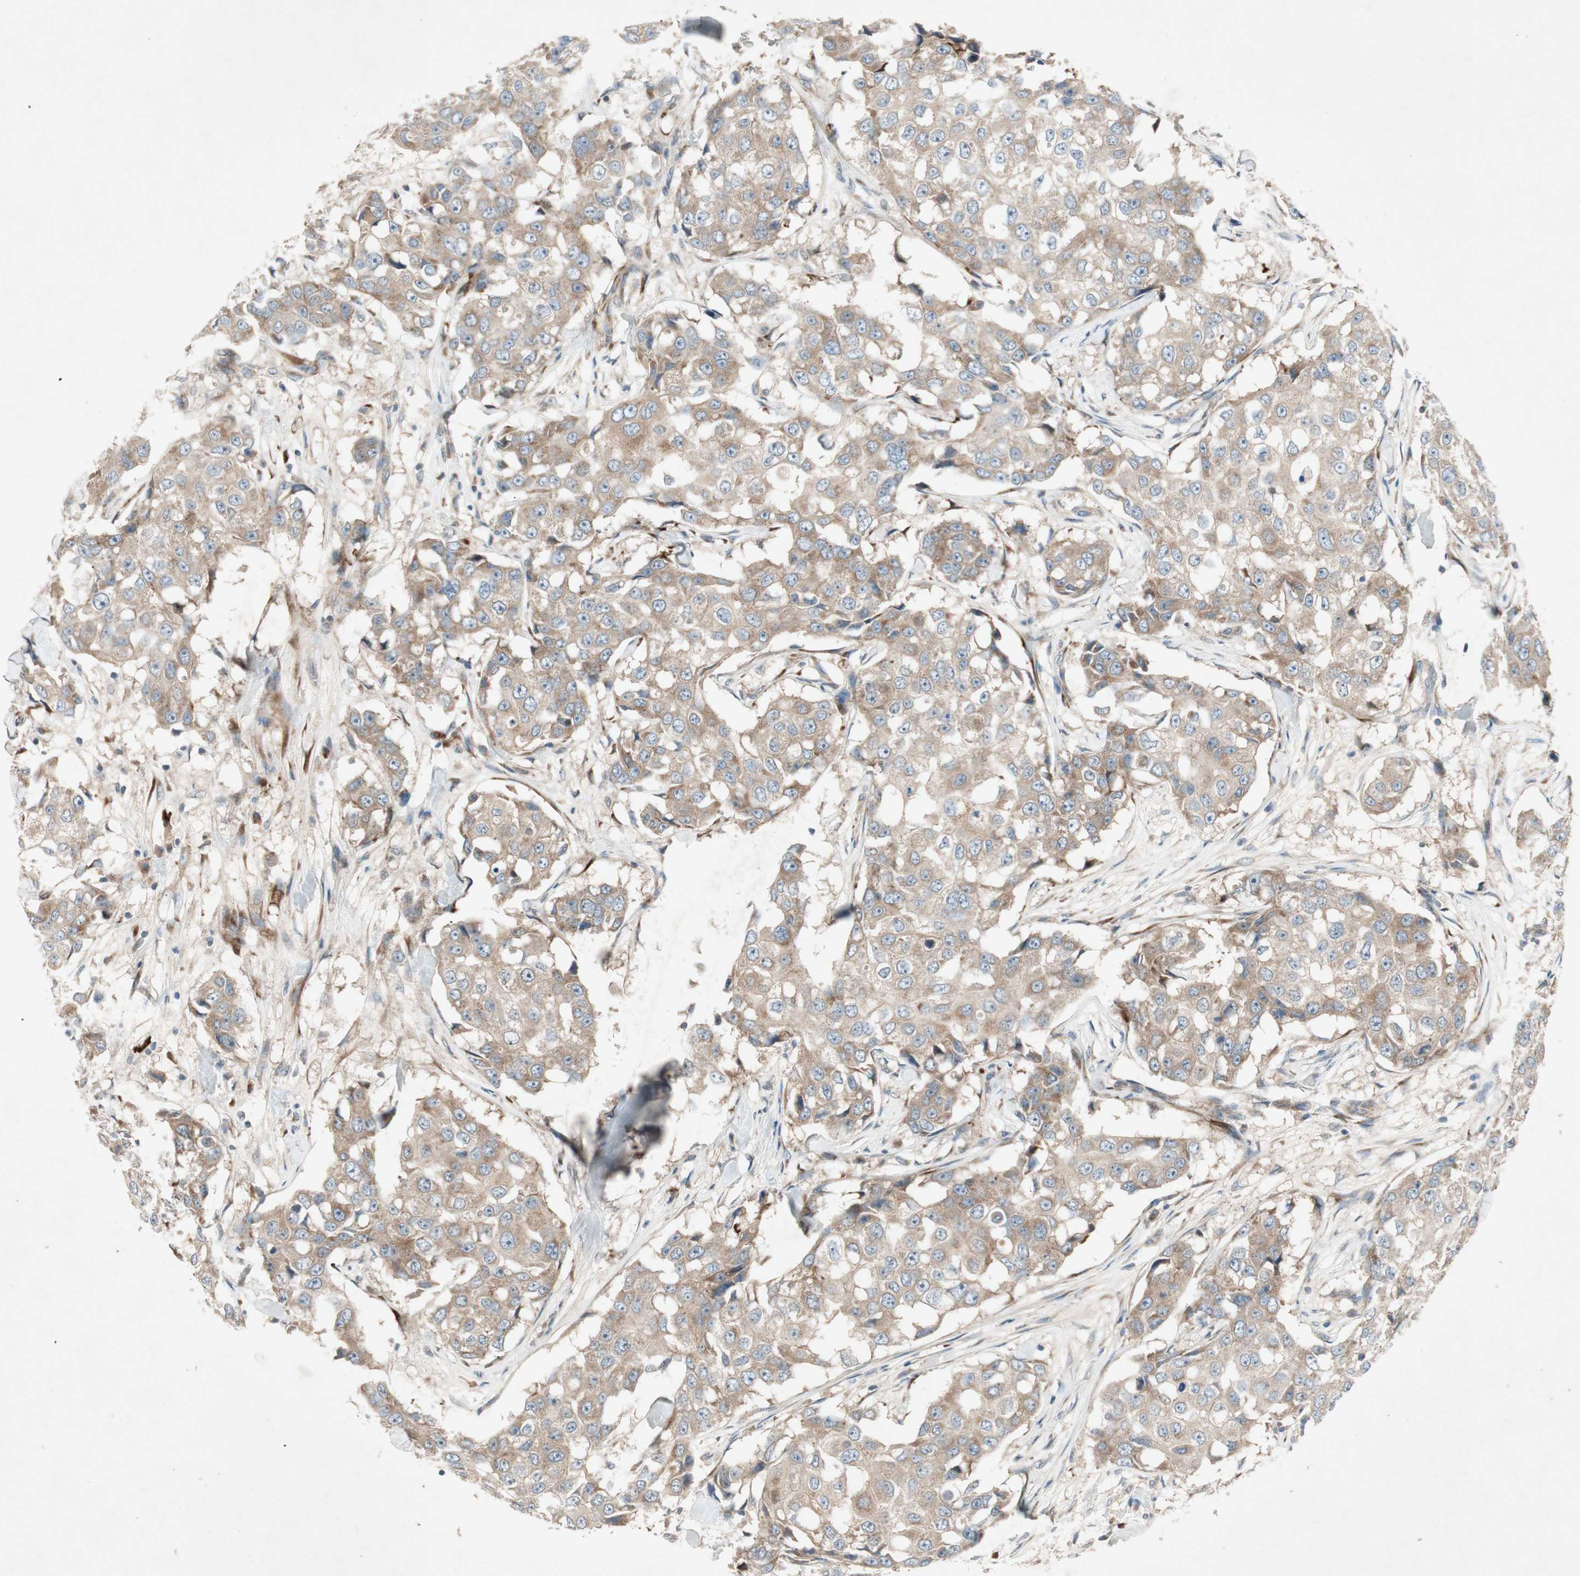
{"staining": {"intensity": "weak", "quantity": ">75%", "location": "cytoplasmic/membranous"}, "tissue": "breast cancer", "cell_type": "Tumor cells", "image_type": "cancer", "snomed": [{"axis": "morphology", "description": "Duct carcinoma"}, {"axis": "topography", "description": "Breast"}], "caption": "Protein staining of infiltrating ductal carcinoma (breast) tissue reveals weak cytoplasmic/membranous expression in about >75% of tumor cells.", "gene": "APOO", "patient": {"sex": "female", "age": 27}}